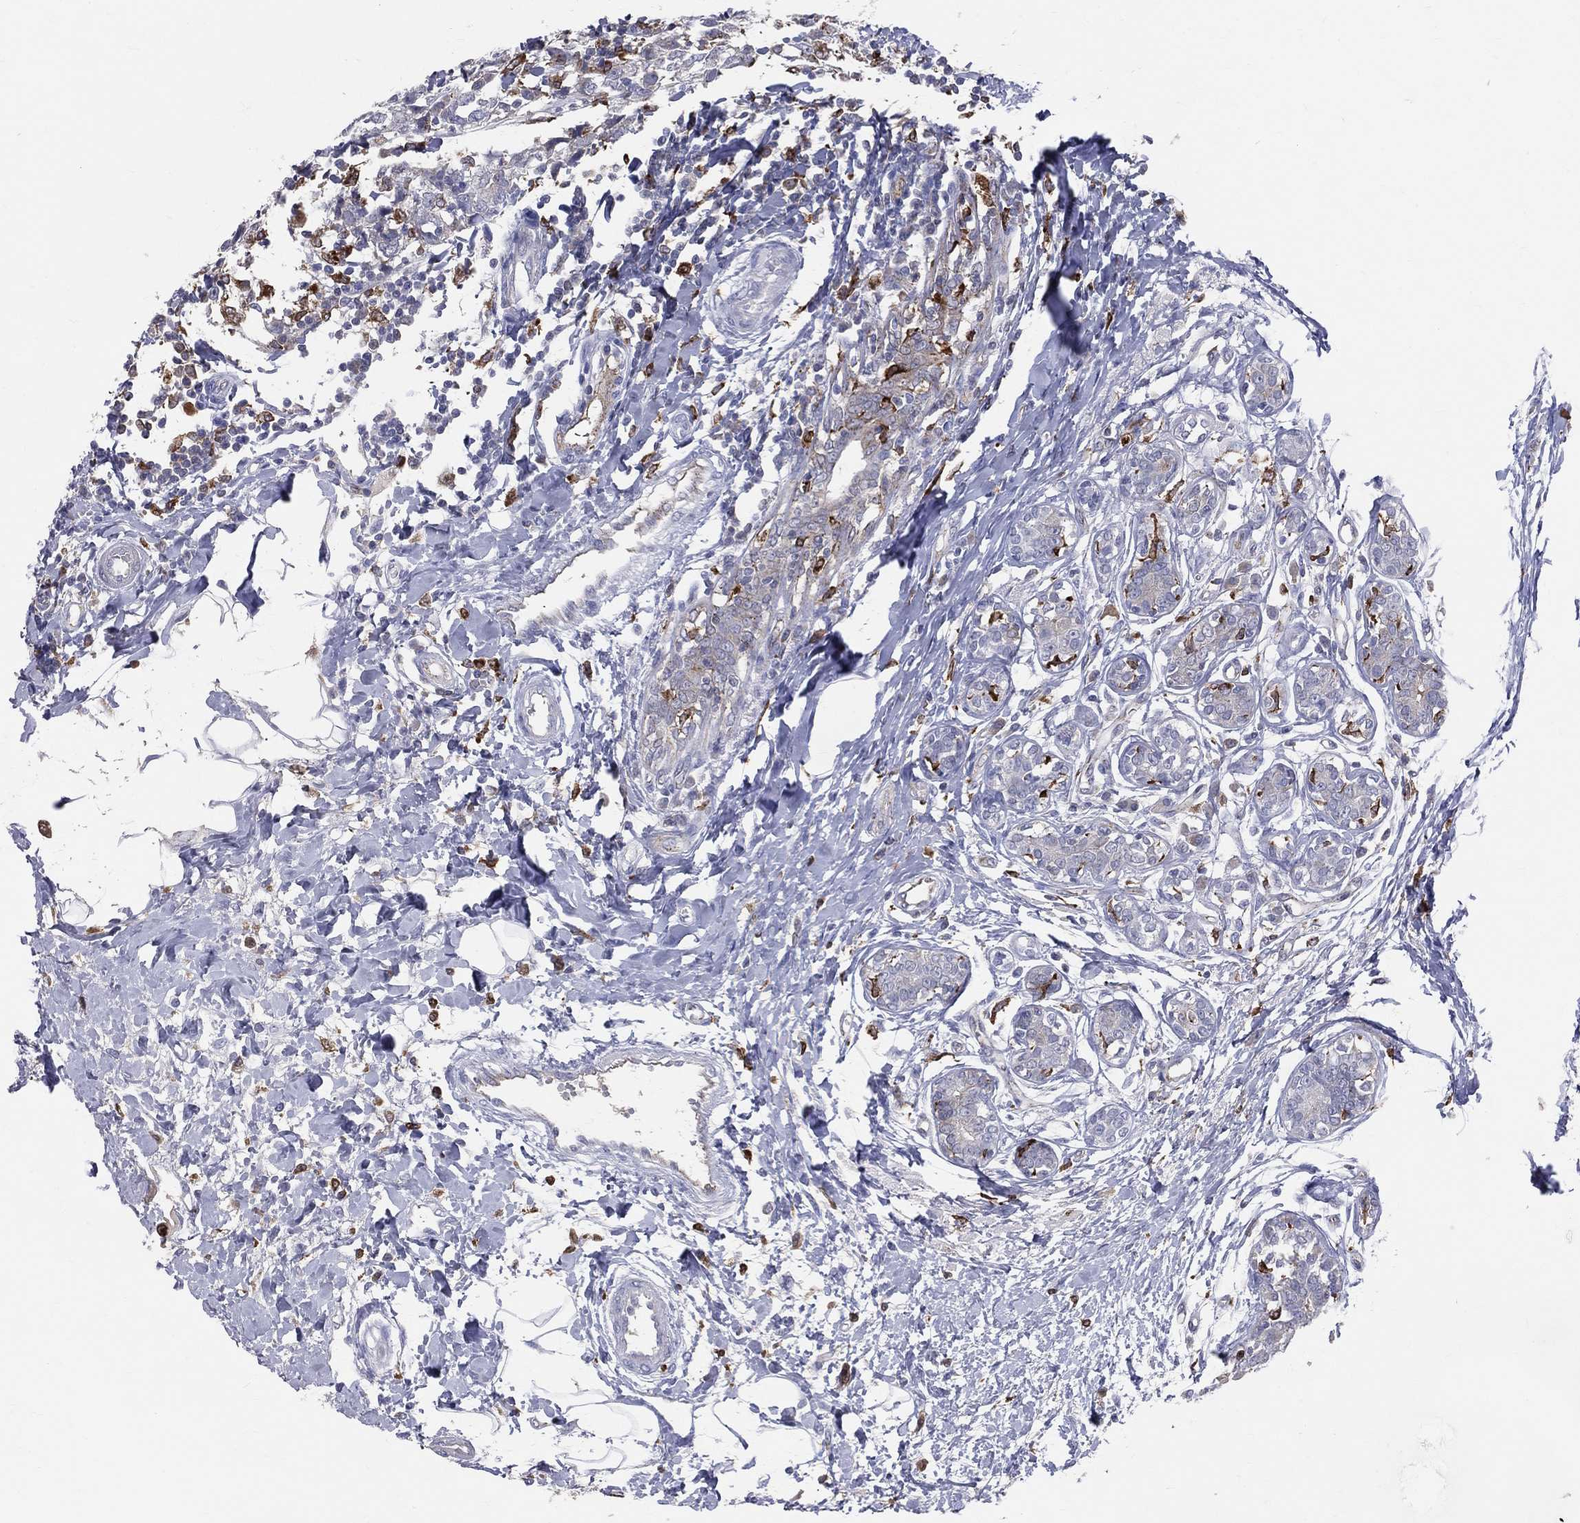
{"staining": {"intensity": "negative", "quantity": "none", "location": "none"}, "tissue": "breast cancer", "cell_type": "Tumor cells", "image_type": "cancer", "snomed": [{"axis": "morphology", "description": "Duct carcinoma"}, {"axis": "topography", "description": "Breast"}], "caption": "This is a micrograph of IHC staining of breast cancer (intraductal carcinoma), which shows no positivity in tumor cells.", "gene": "CD74", "patient": {"sex": "female", "age": 30}}